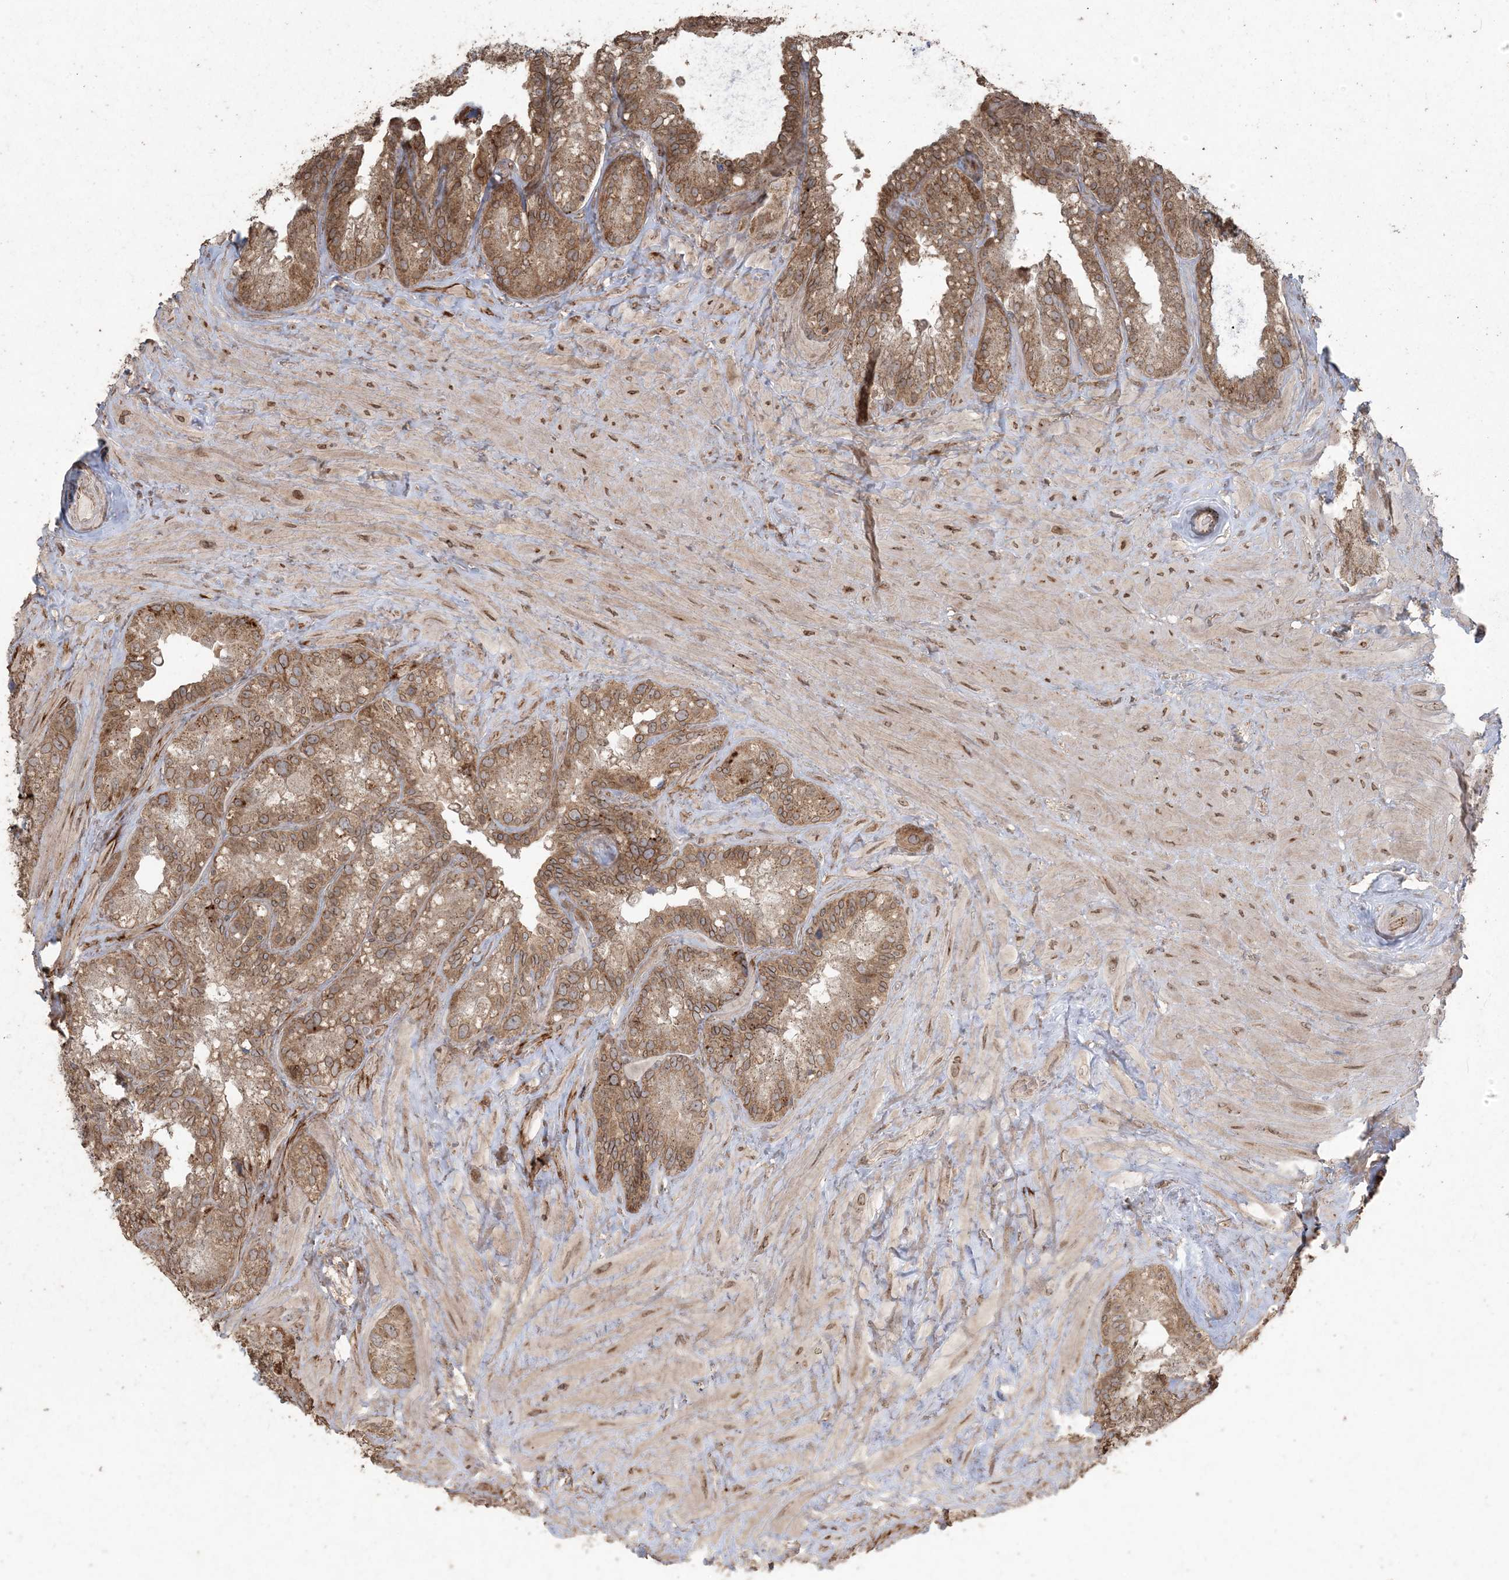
{"staining": {"intensity": "moderate", "quantity": ">75%", "location": "cytoplasmic/membranous,nuclear"}, "tissue": "seminal vesicle", "cell_type": "Glandular cells", "image_type": "normal", "snomed": [{"axis": "morphology", "description": "Normal tissue, NOS"}, {"axis": "topography", "description": "Prostate"}, {"axis": "topography", "description": "Seminal veicle"}], "caption": "Glandular cells reveal moderate cytoplasmic/membranous,nuclear positivity in about >75% of cells in benign seminal vesicle.", "gene": "DDX19B", "patient": {"sex": "male", "age": 68}}